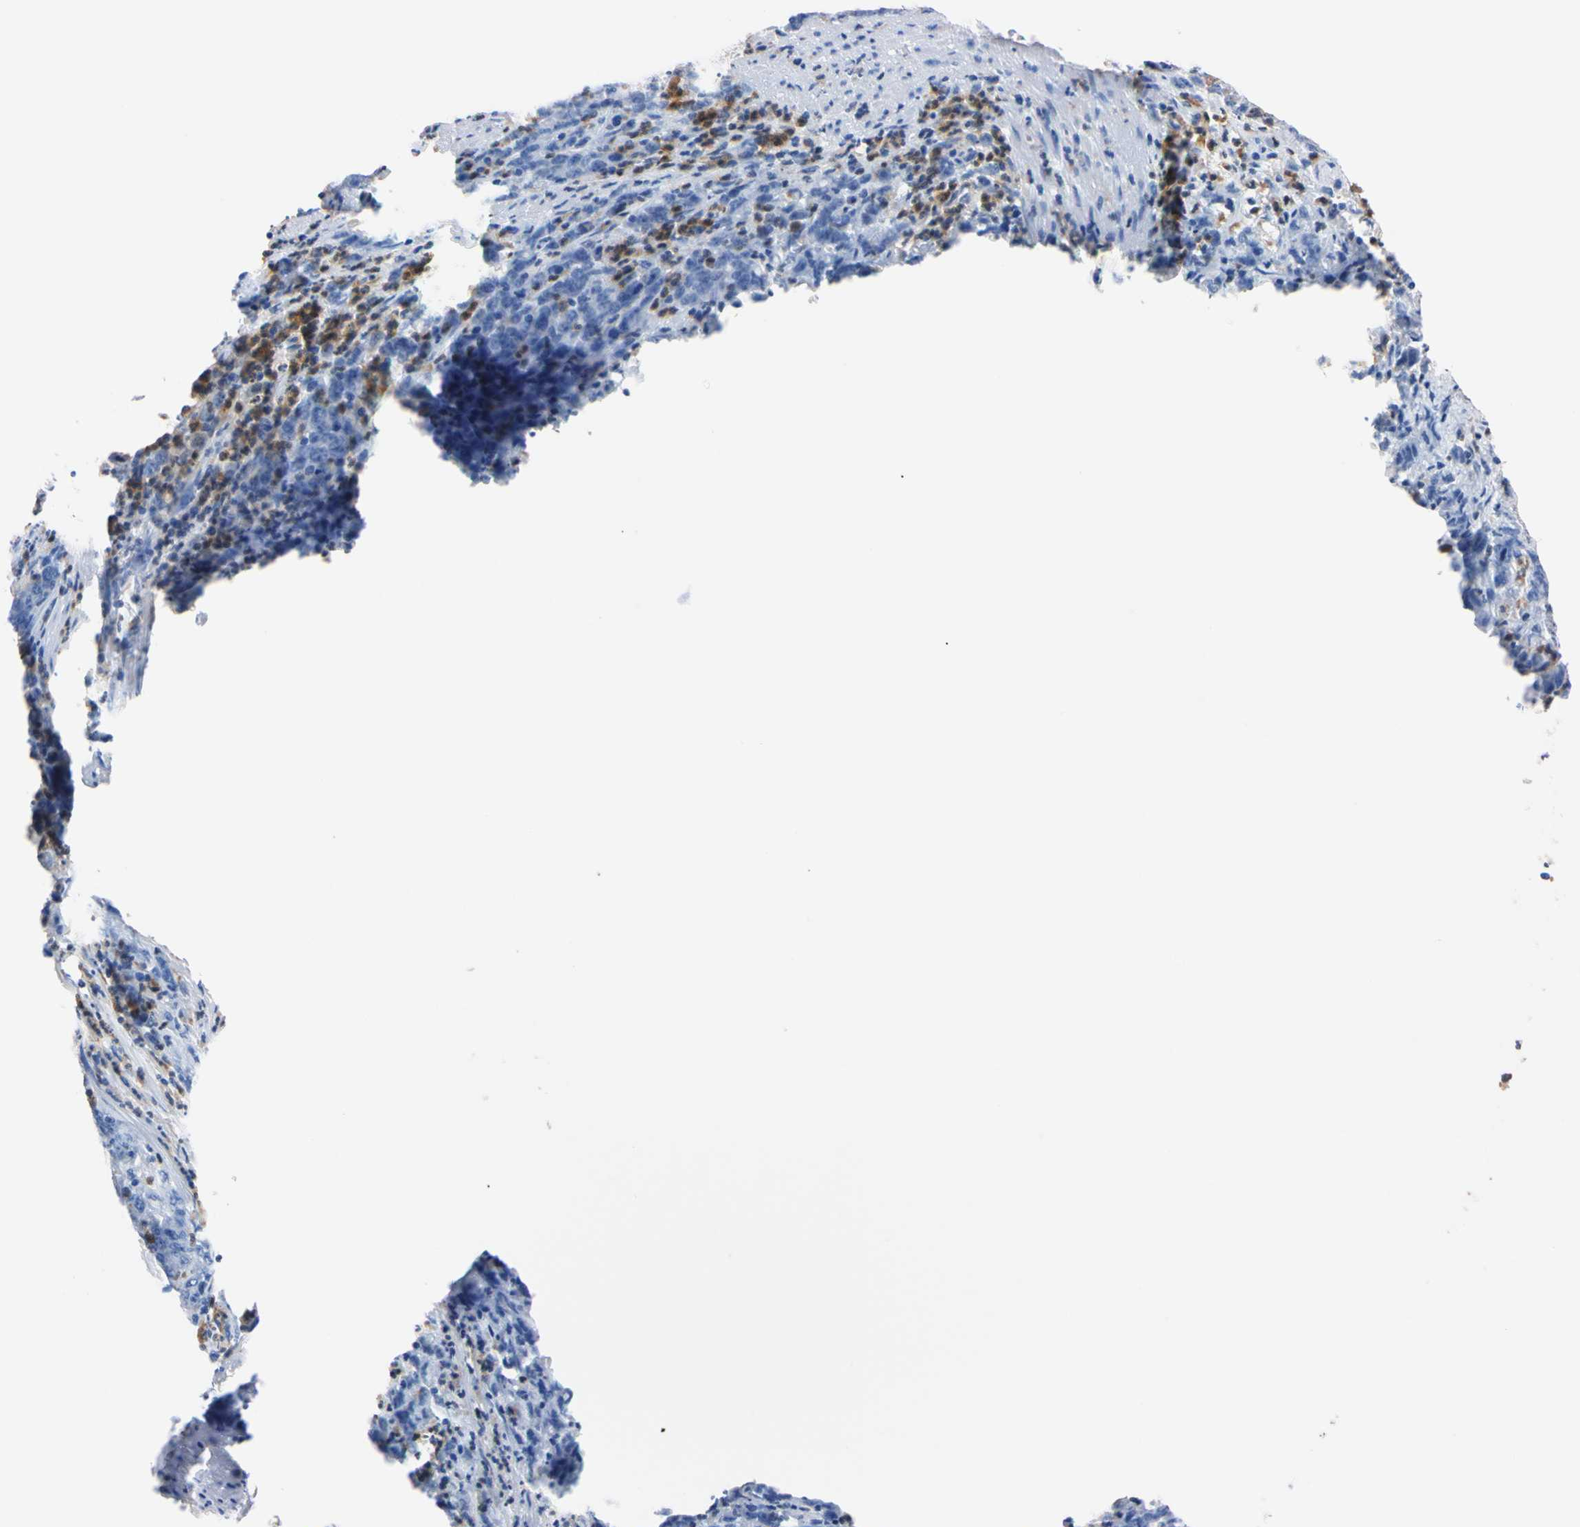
{"staining": {"intensity": "negative", "quantity": "none", "location": "none"}, "tissue": "stomach cancer", "cell_type": "Tumor cells", "image_type": "cancer", "snomed": [{"axis": "morphology", "description": "Adenocarcinoma, NOS"}, {"axis": "topography", "description": "Stomach, lower"}], "caption": "High power microscopy image of an IHC photomicrograph of adenocarcinoma (stomach), revealing no significant positivity in tumor cells. Brightfield microscopy of IHC stained with DAB (brown) and hematoxylin (blue), captured at high magnification.", "gene": "NCF4", "patient": {"sex": "female", "age": 71}}